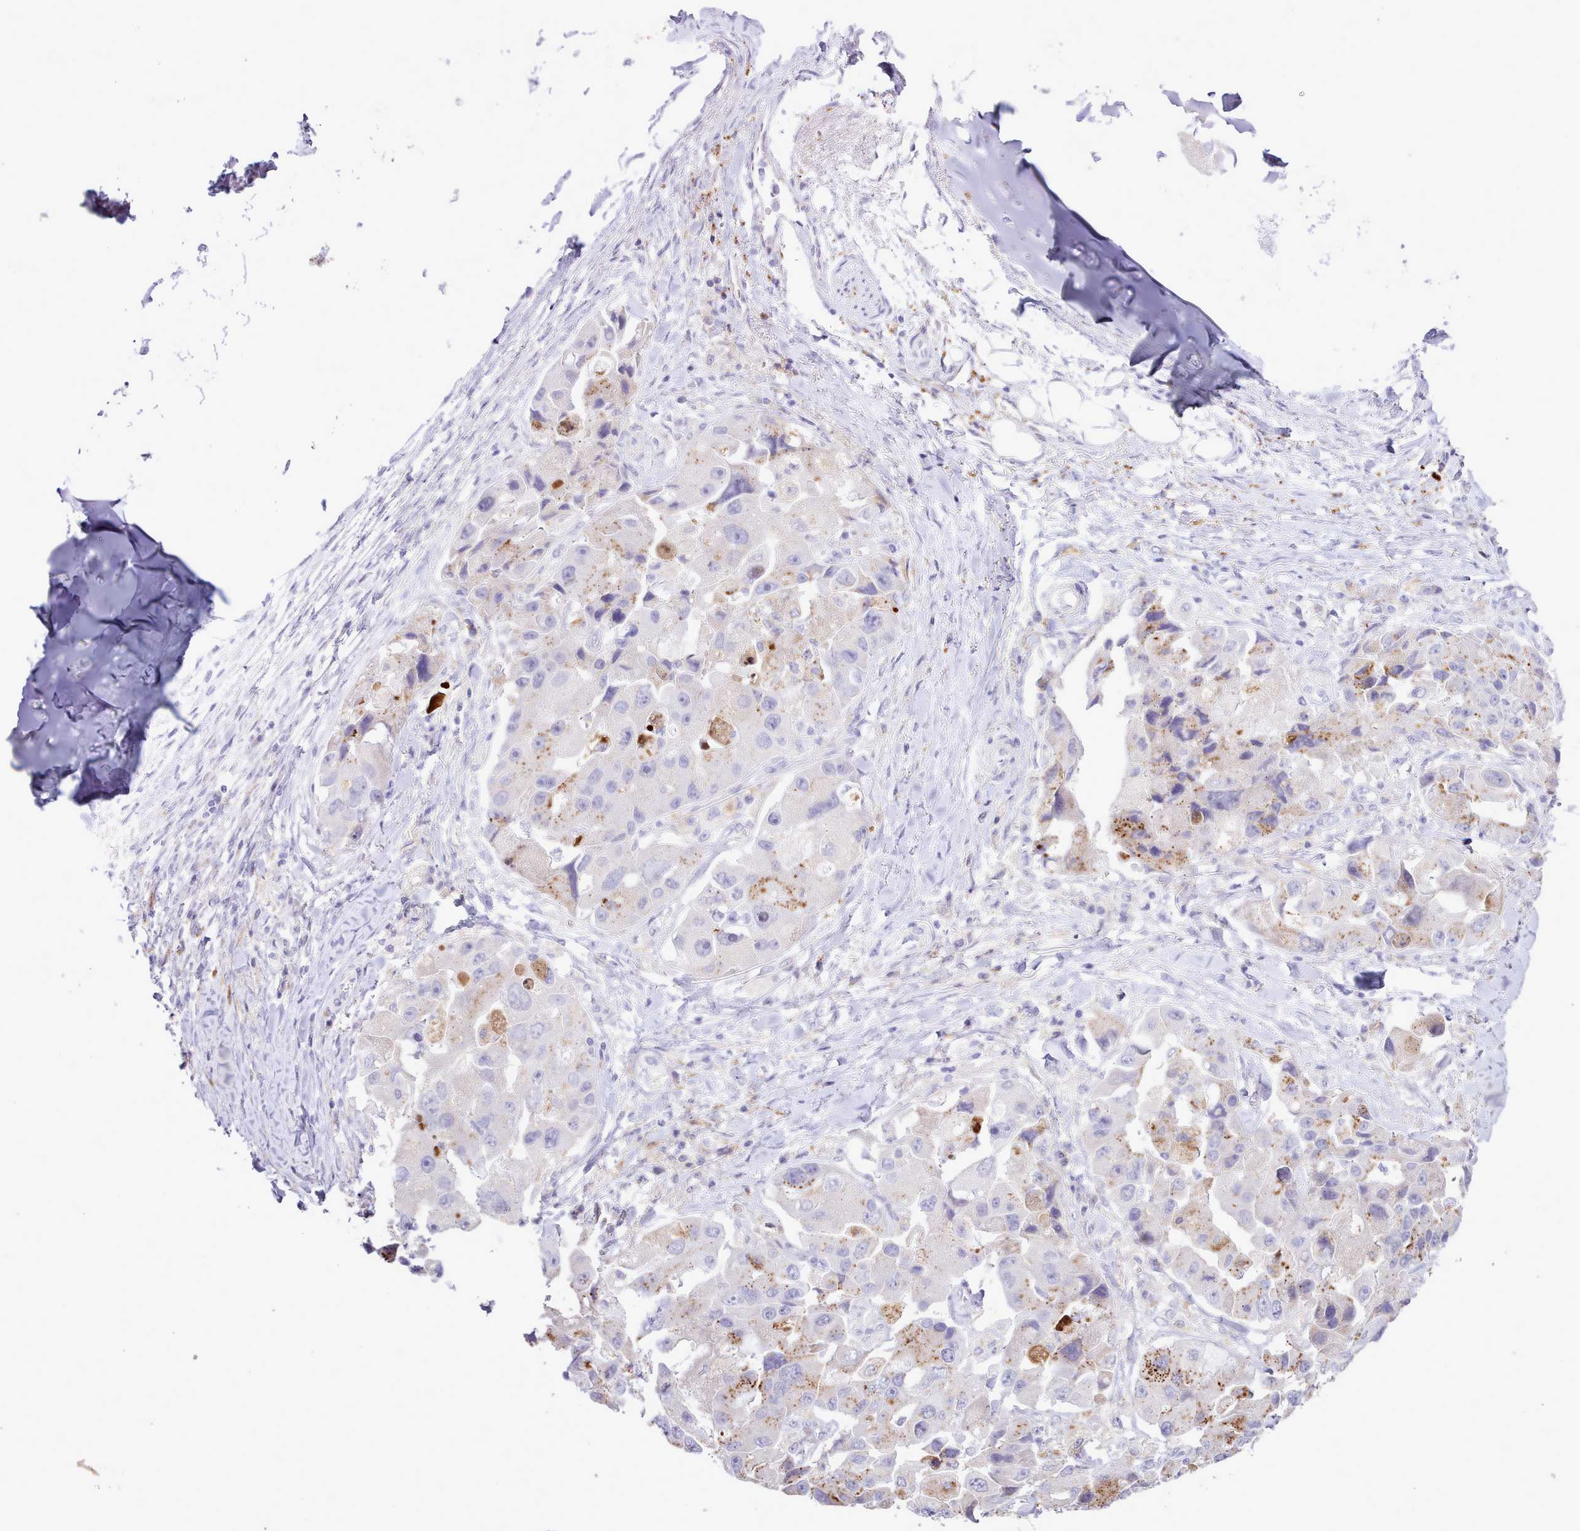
{"staining": {"intensity": "strong", "quantity": "<25%", "location": "cytoplasmic/membranous"}, "tissue": "lung cancer", "cell_type": "Tumor cells", "image_type": "cancer", "snomed": [{"axis": "morphology", "description": "Adenocarcinoma, NOS"}, {"axis": "topography", "description": "Lung"}], "caption": "An image of adenocarcinoma (lung) stained for a protein reveals strong cytoplasmic/membranous brown staining in tumor cells.", "gene": "SRD5A1", "patient": {"sex": "female", "age": 54}}